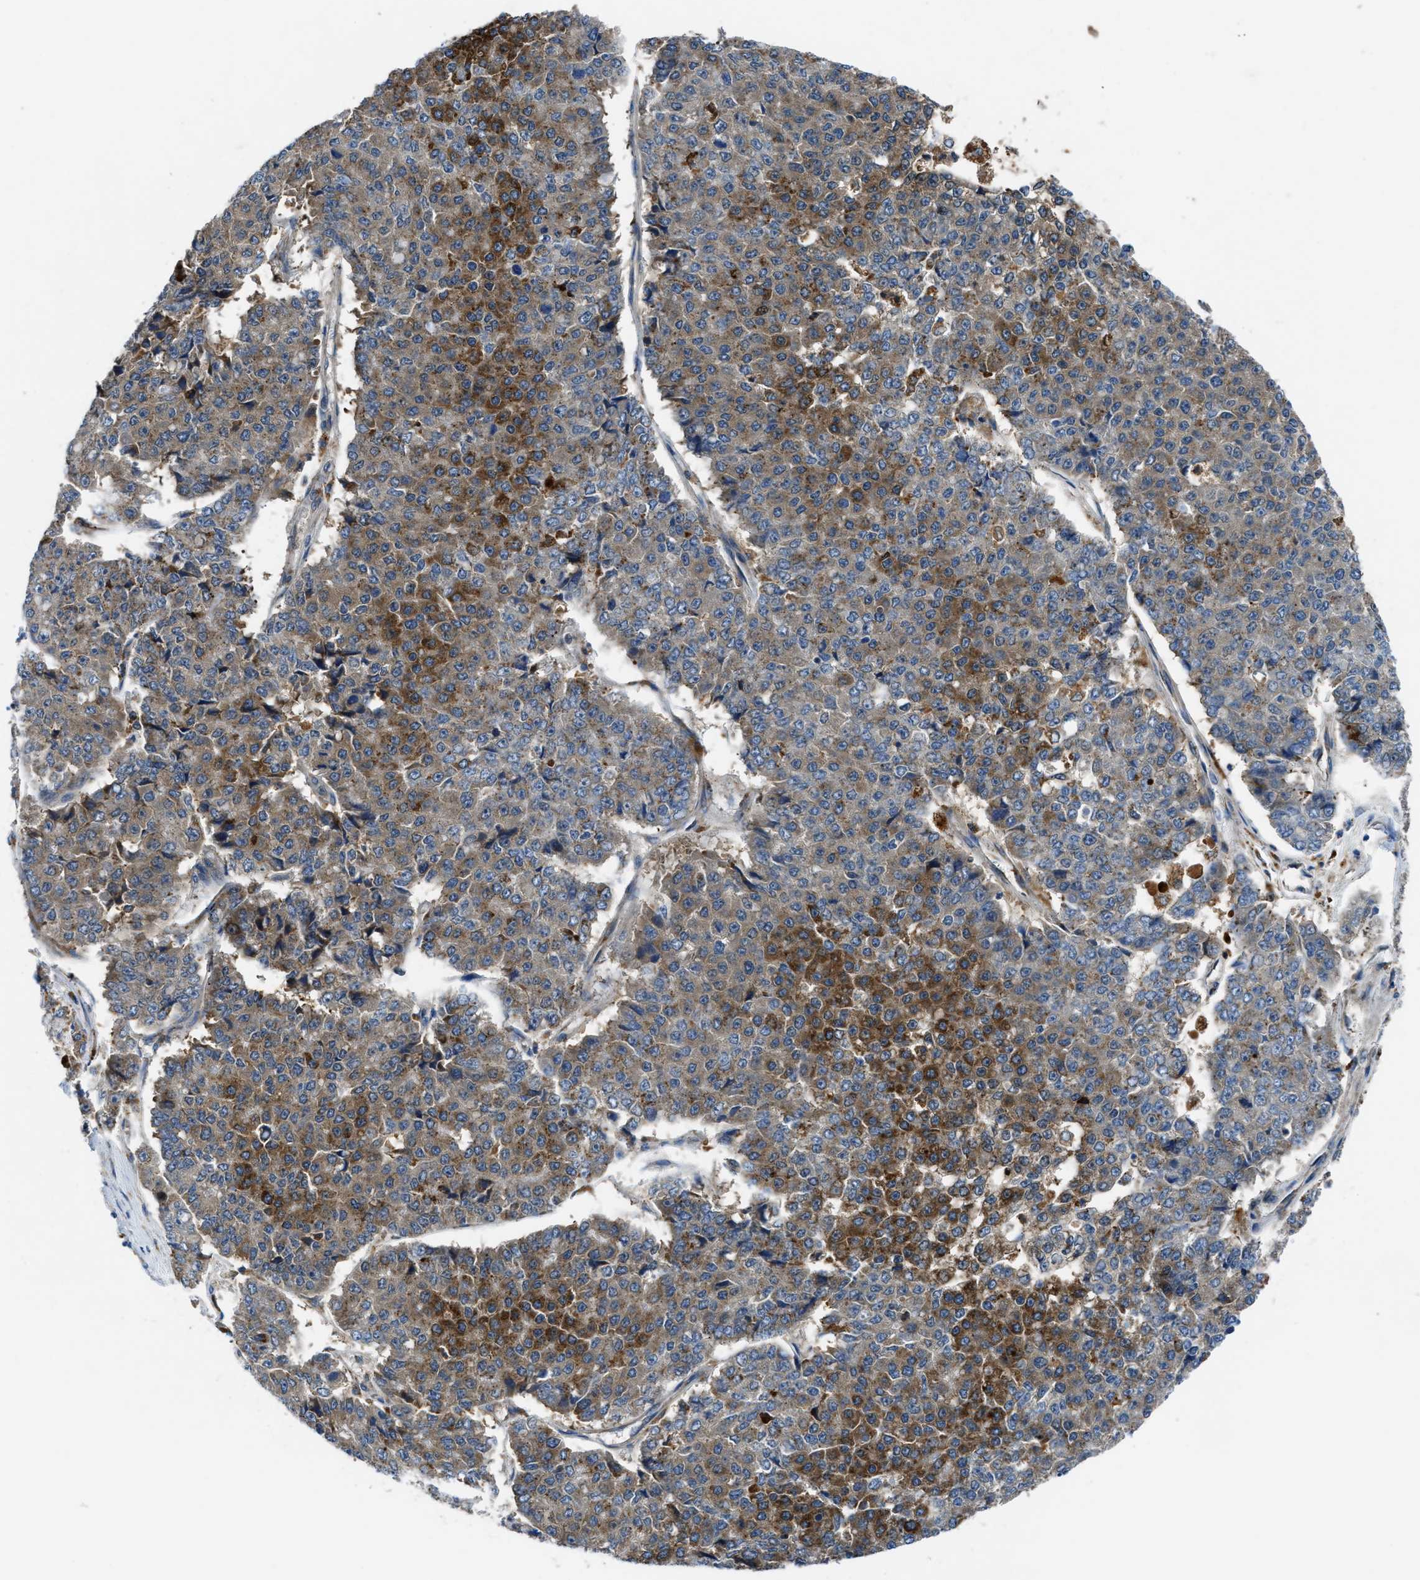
{"staining": {"intensity": "moderate", "quantity": "25%-75%", "location": "cytoplasmic/membranous"}, "tissue": "pancreatic cancer", "cell_type": "Tumor cells", "image_type": "cancer", "snomed": [{"axis": "morphology", "description": "Adenocarcinoma, NOS"}, {"axis": "topography", "description": "Pancreas"}], "caption": "IHC (DAB) staining of pancreatic cancer (adenocarcinoma) displays moderate cytoplasmic/membranous protein staining in approximately 25%-75% of tumor cells.", "gene": "MAP3K20", "patient": {"sex": "male", "age": 50}}